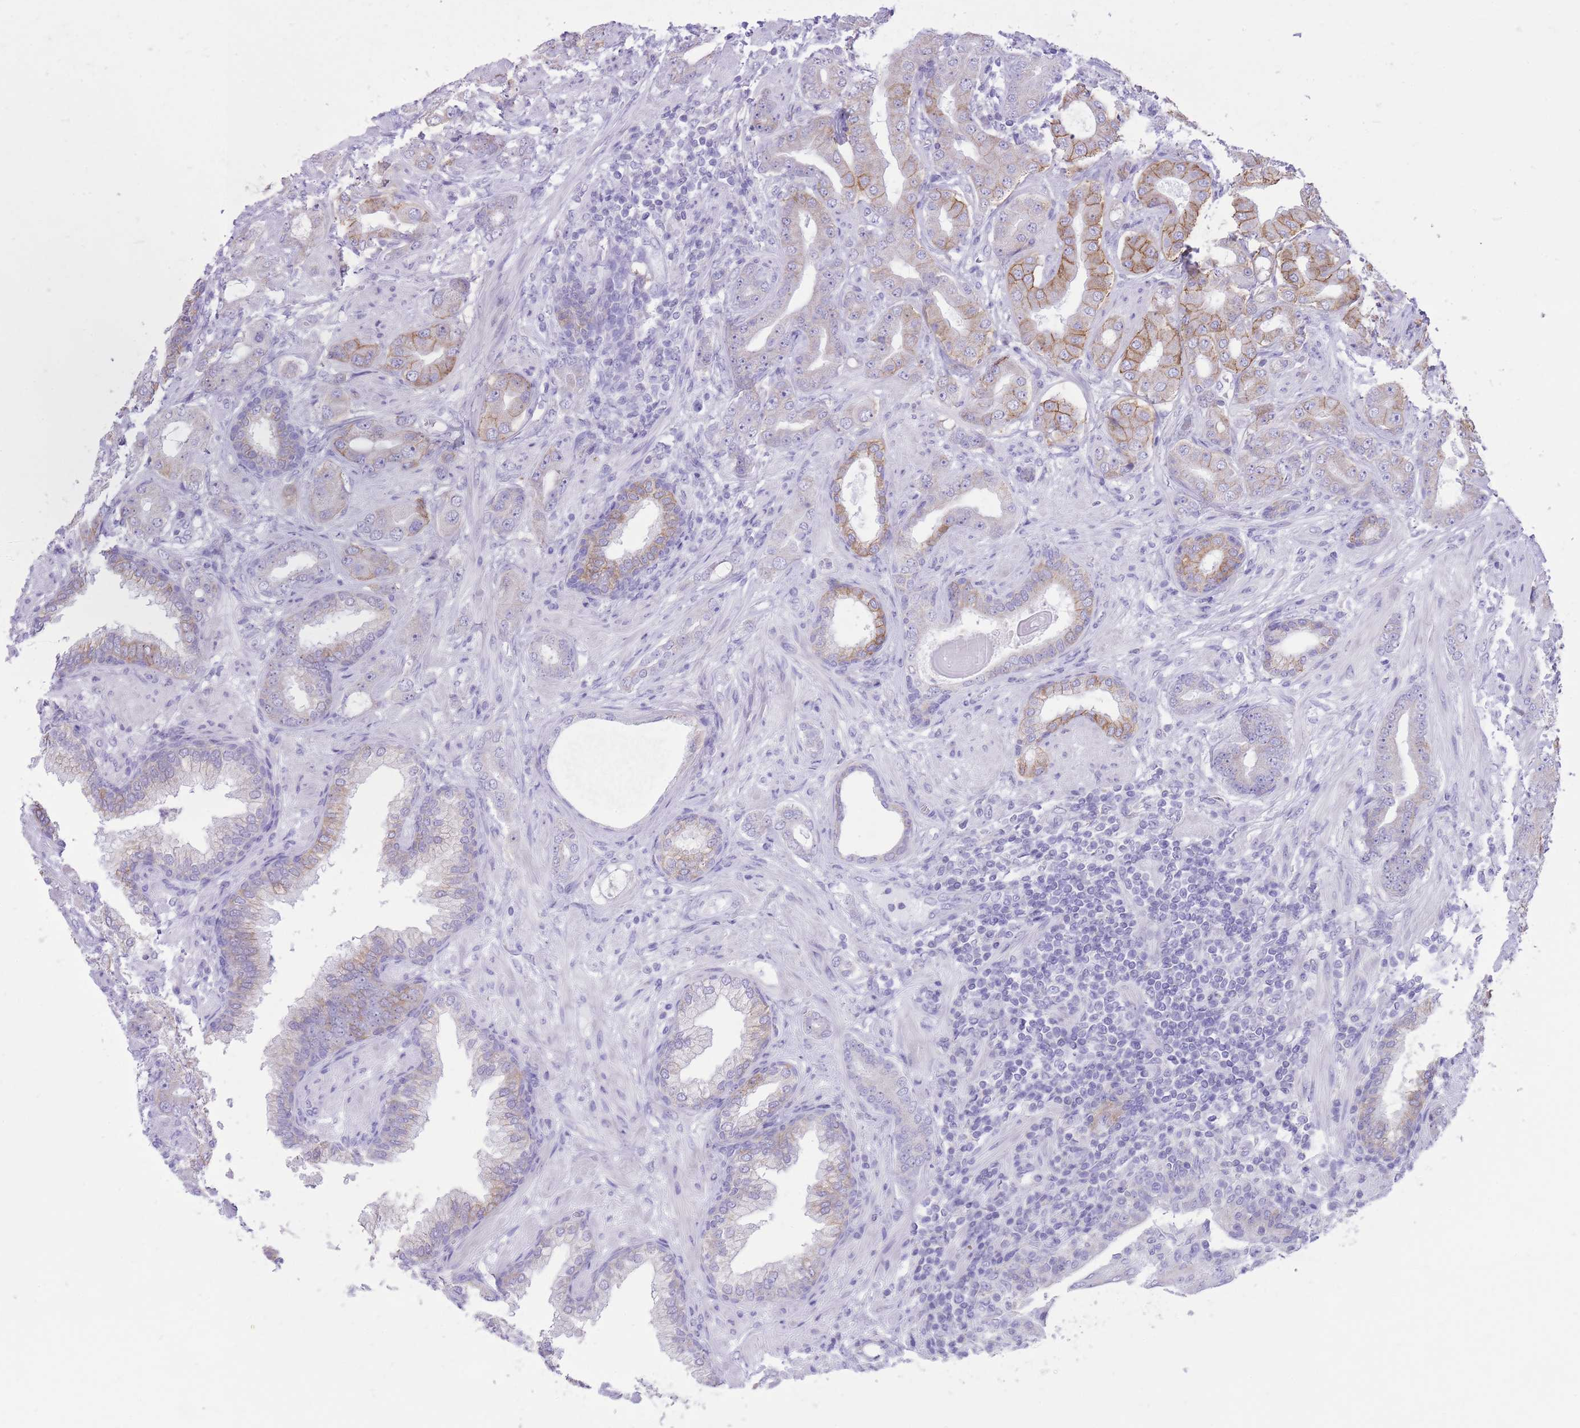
{"staining": {"intensity": "moderate", "quantity": "<25%", "location": "cytoplasmic/membranous"}, "tissue": "prostate cancer", "cell_type": "Tumor cells", "image_type": "cancer", "snomed": [{"axis": "morphology", "description": "Adenocarcinoma, Low grade"}, {"axis": "topography", "description": "Prostate"}], "caption": "Protein expression analysis of human adenocarcinoma (low-grade) (prostate) reveals moderate cytoplasmic/membranous expression in approximately <25% of tumor cells. Ihc stains the protein of interest in brown and the nuclei are stained blue.", "gene": "SLC4A4", "patient": {"sex": "male", "age": 57}}